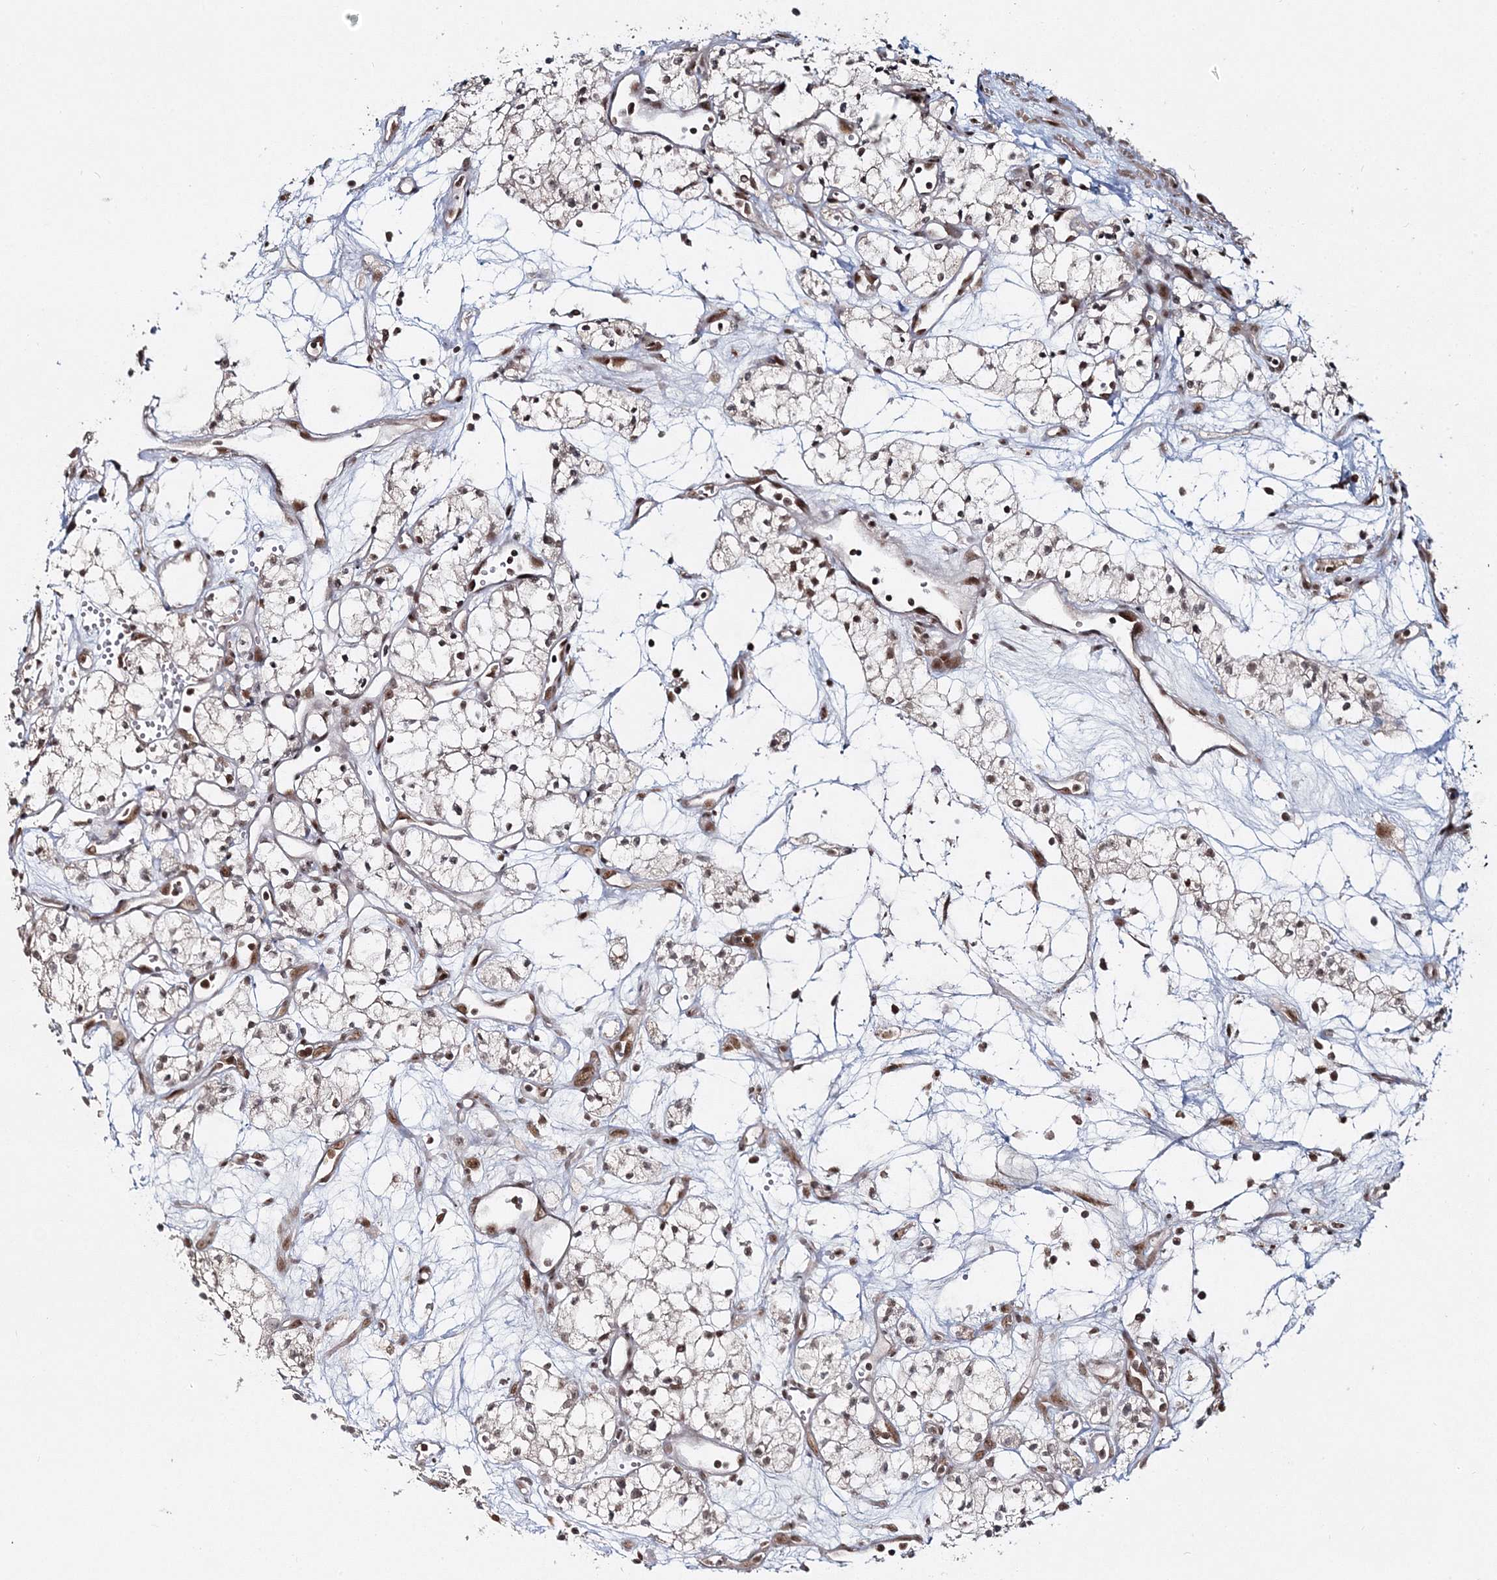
{"staining": {"intensity": "moderate", "quantity": ">75%", "location": "nuclear"}, "tissue": "renal cancer", "cell_type": "Tumor cells", "image_type": "cancer", "snomed": [{"axis": "morphology", "description": "Adenocarcinoma, NOS"}, {"axis": "topography", "description": "Kidney"}], "caption": "A high-resolution photomicrograph shows immunohistochemistry staining of renal cancer, which exhibits moderate nuclear positivity in approximately >75% of tumor cells. (DAB = brown stain, brightfield microscopy at high magnification).", "gene": "QRICH1", "patient": {"sex": "male", "age": 59}}